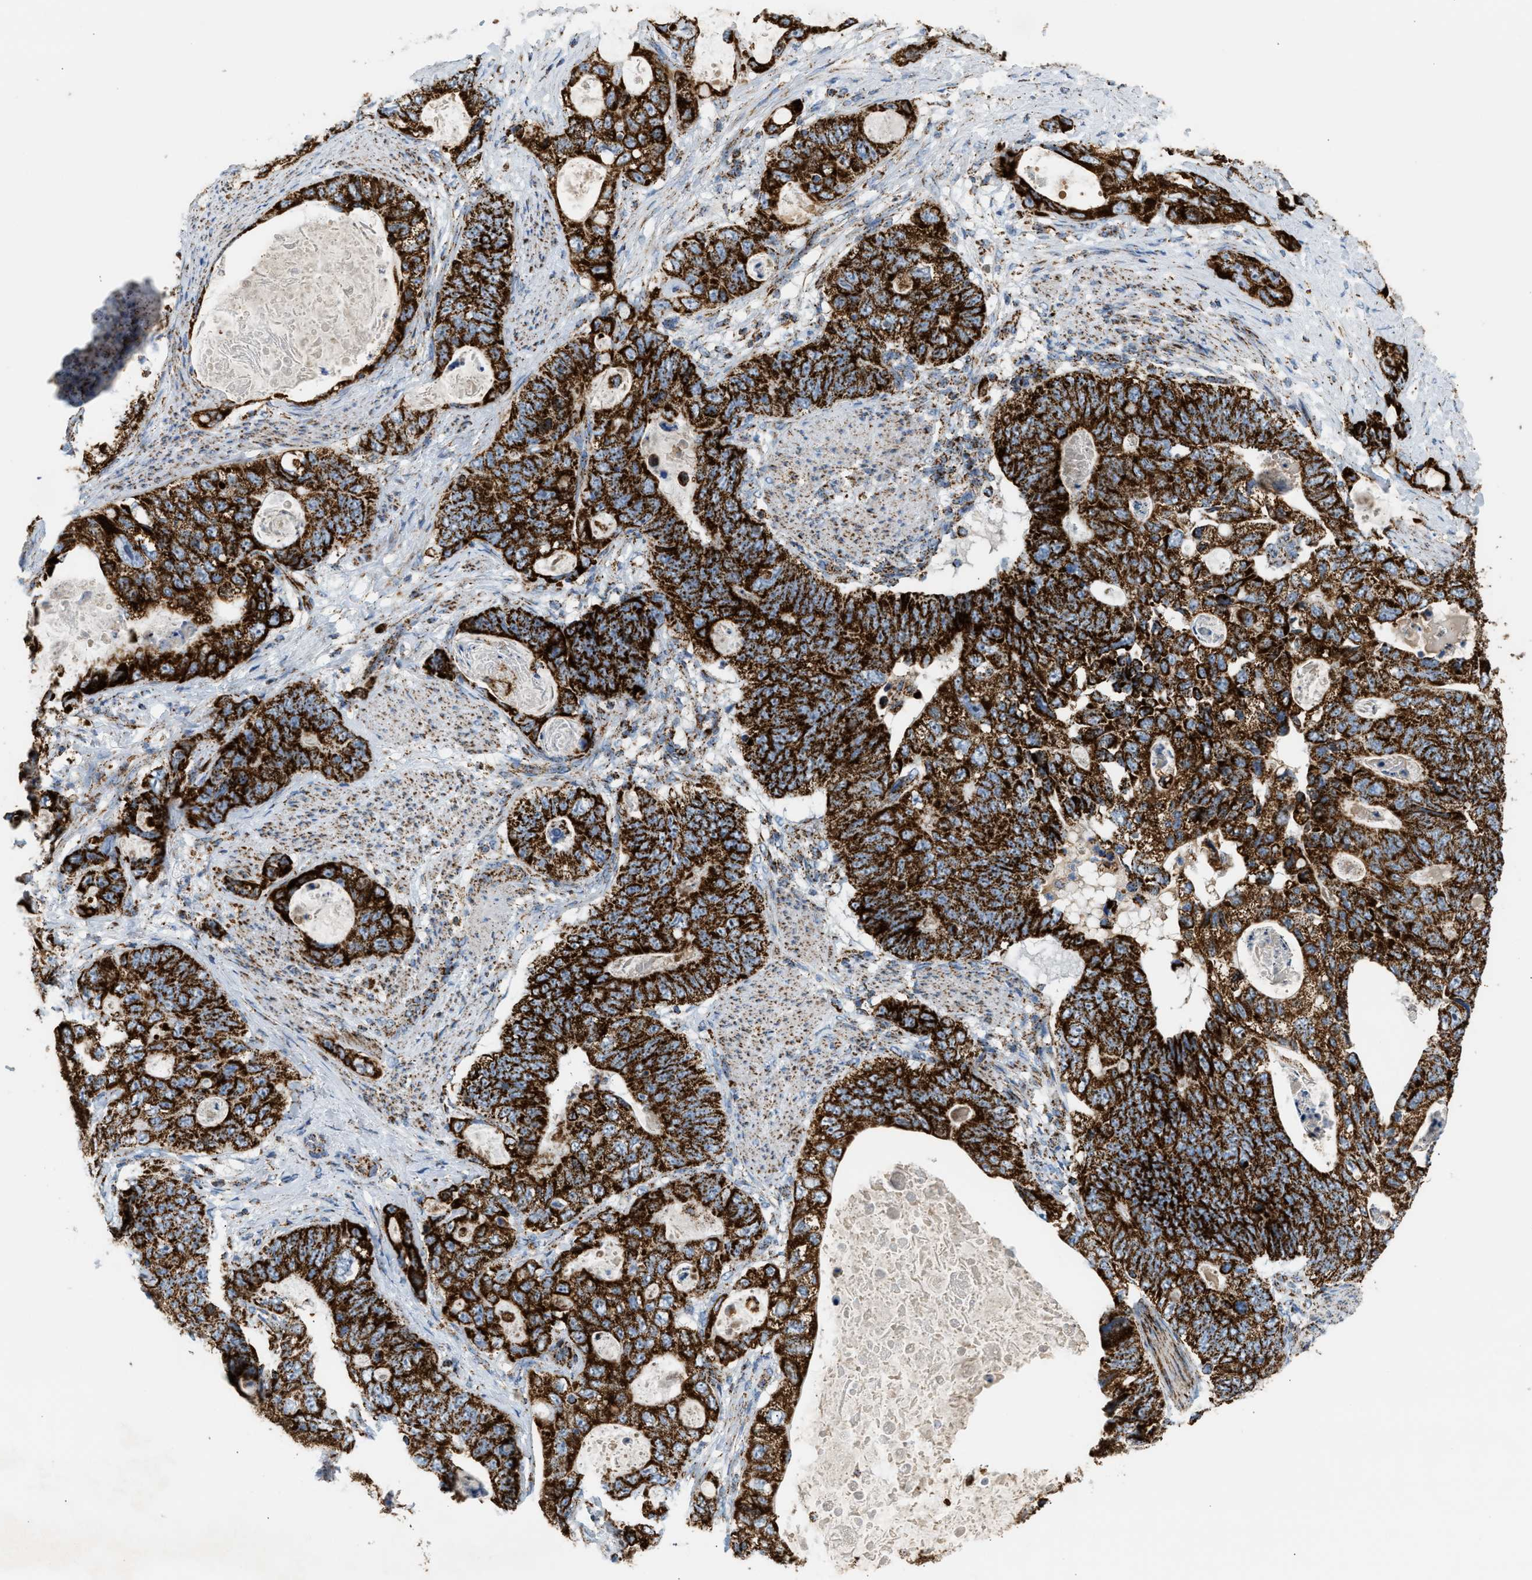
{"staining": {"intensity": "strong", "quantity": ">75%", "location": "cytoplasmic/membranous"}, "tissue": "stomach cancer", "cell_type": "Tumor cells", "image_type": "cancer", "snomed": [{"axis": "morphology", "description": "Normal tissue, NOS"}, {"axis": "morphology", "description": "Adenocarcinoma, NOS"}, {"axis": "topography", "description": "Stomach"}], "caption": "Adenocarcinoma (stomach) stained with immunohistochemistry (IHC) shows strong cytoplasmic/membranous staining in approximately >75% of tumor cells.", "gene": "OGDH", "patient": {"sex": "female", "age": 89}}